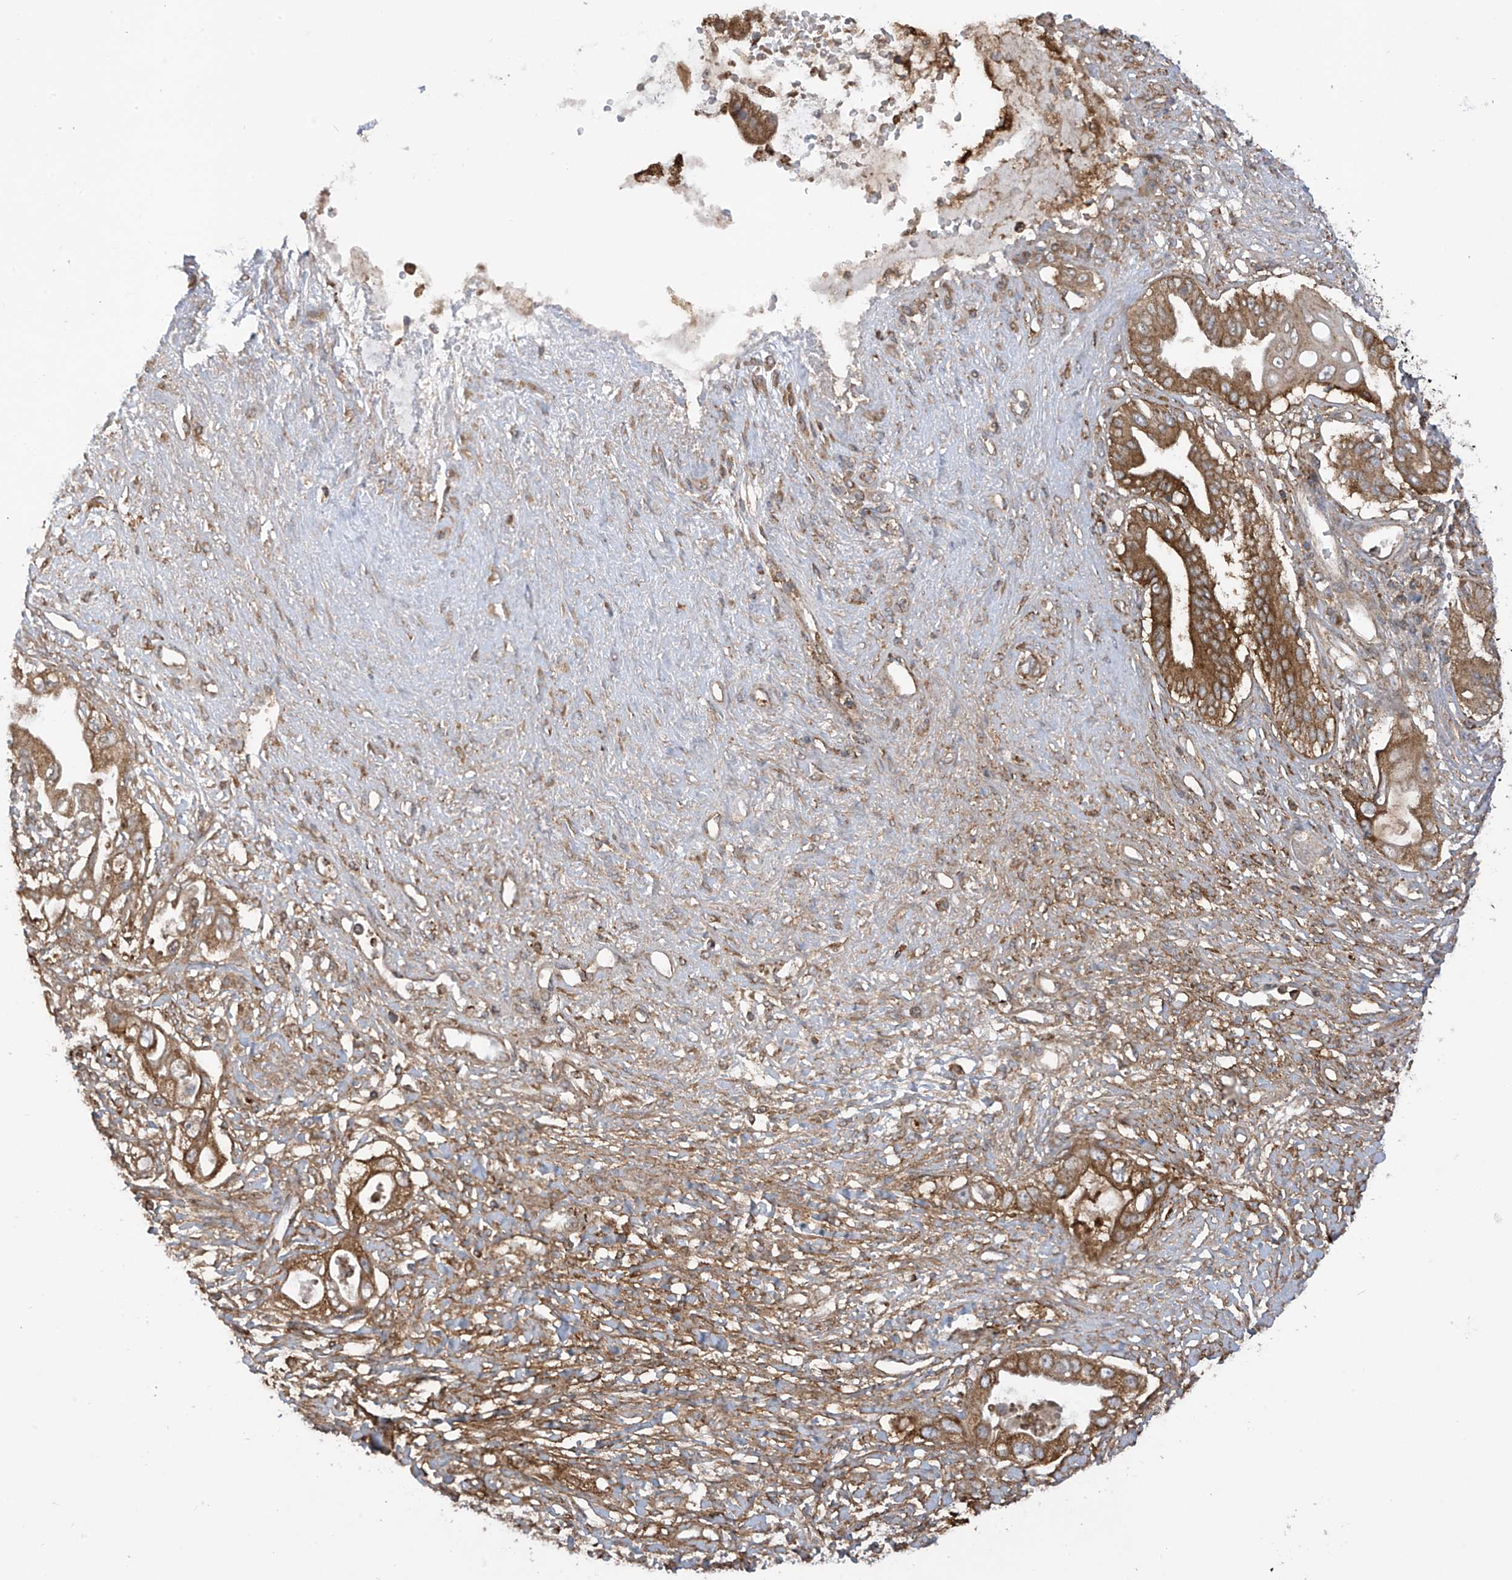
{"staining": {"intensity": "moderate", "quantity": ">75%", "location": "cytoplasmic/membranous"}, "tissue": "pancreatic cancer", "cell_type": "Tumor cells", "image_type": "cancer", "snomed": [{"axis": "morphology", "description": "Inflammation, NOS"}, {"axis": "morphology", "description": "Adenocarcinoma, NOS"}, {"axis": "topography", "description": "Pancreas"}], "caption": "An IHC histopathology image of neoplastic tissue is shown. Protein staining in brown labels moderate cytoplasmic/membranous positivity in adenocarcinoma (pancreatic) within tumor cells.", "gene": "REPS1", "patient": {"sex": "female", "age": 56}}